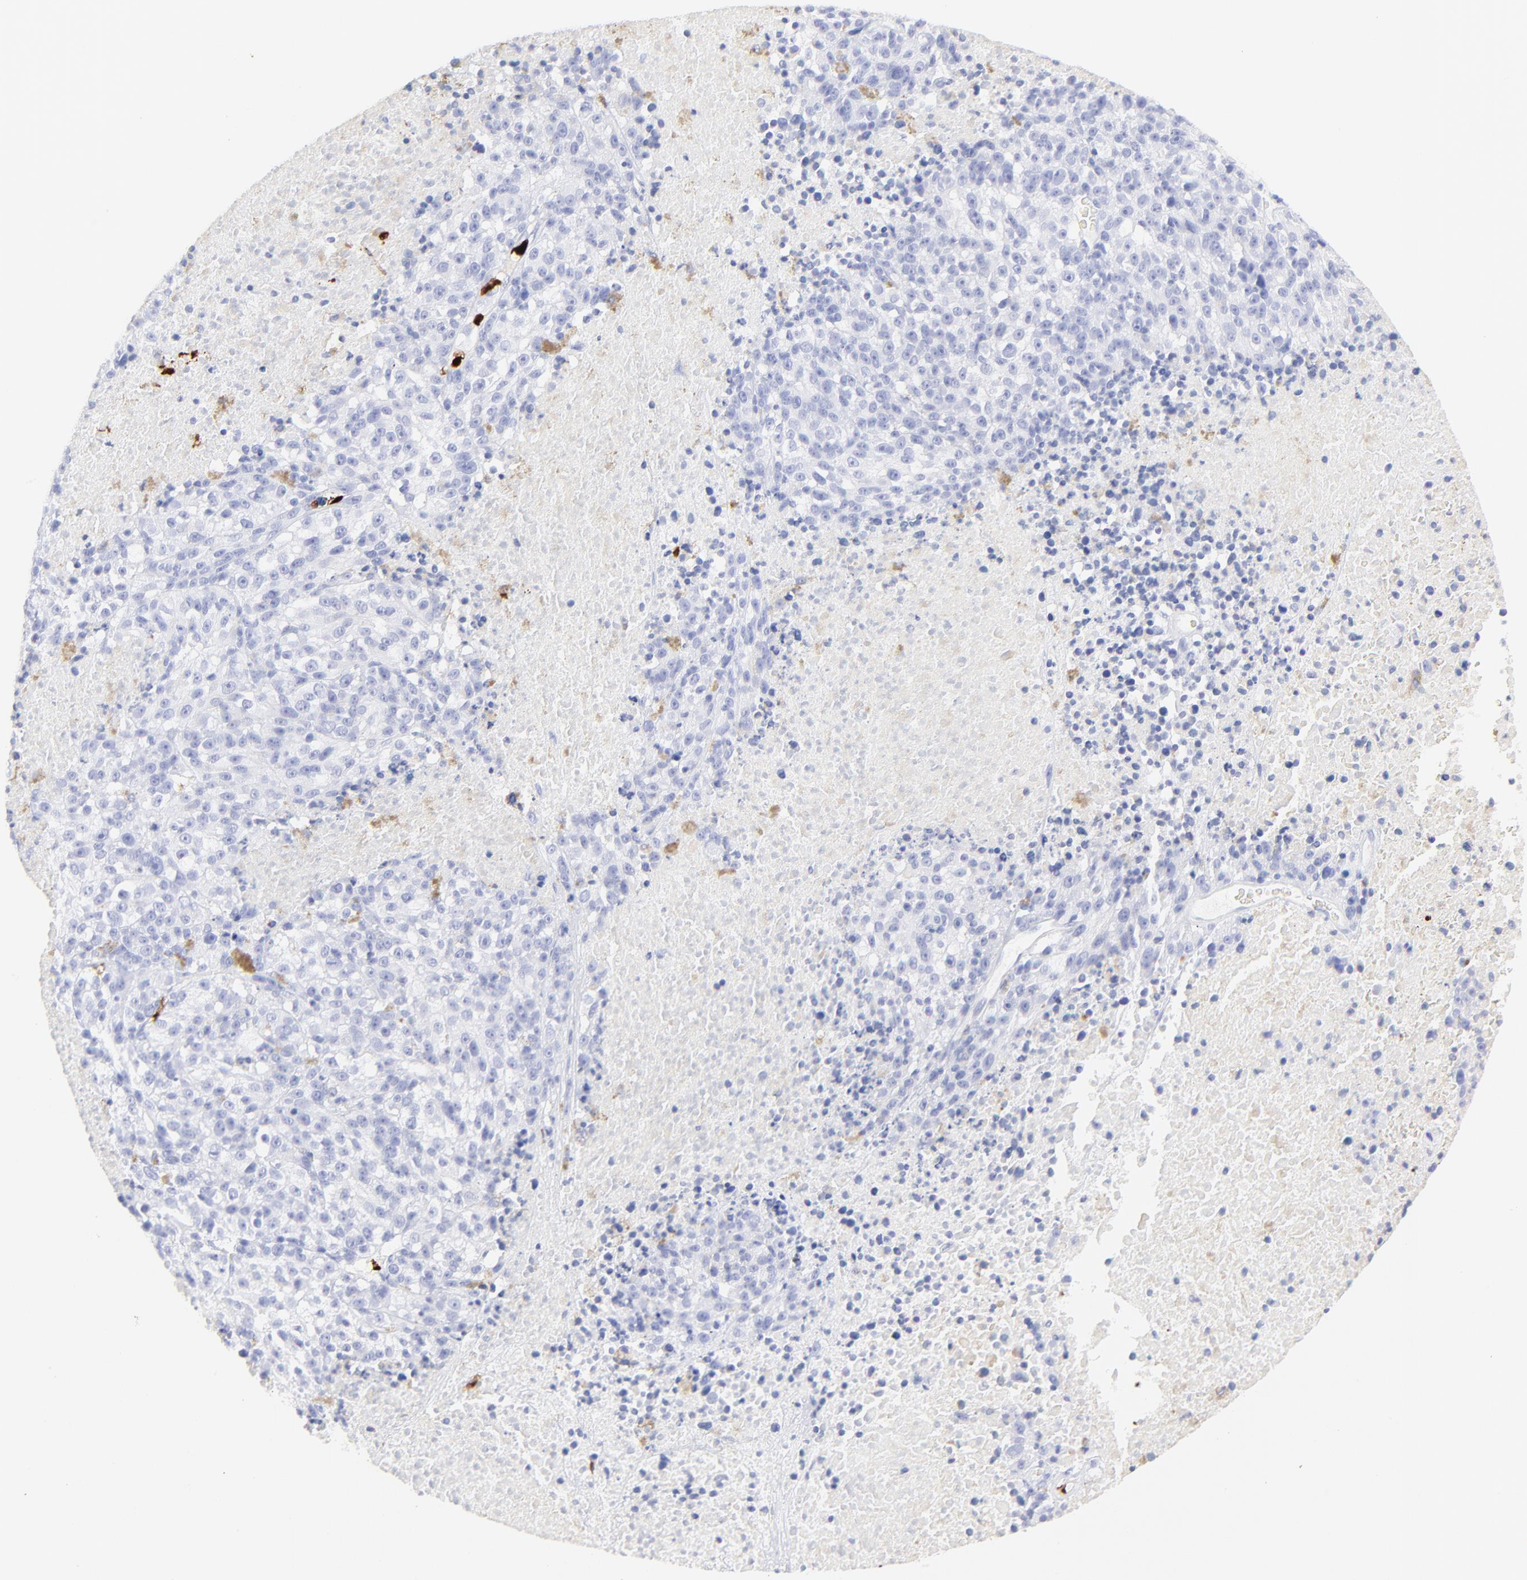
{"staining": {"intensity": "negative", "quantity": "none", "location": "none"}, "tissue": "melanoma", "cell_type": "Tumor cells", "image_type": "cancer", "snomed": [{"axis": "morphology", "description": "Malignant melanoma, Metastatic site"}, {"axis": "topography", "description": "Cerebral cortex"}], "caption": "DAB (3,3'-diaminobenzidine) immunohistochemical staining of human malignant melanoma (metastatic site) shows no significant expression in tumor cells.", "gene": "S100A12", "patient": {"sex": "female", "age": 52}}